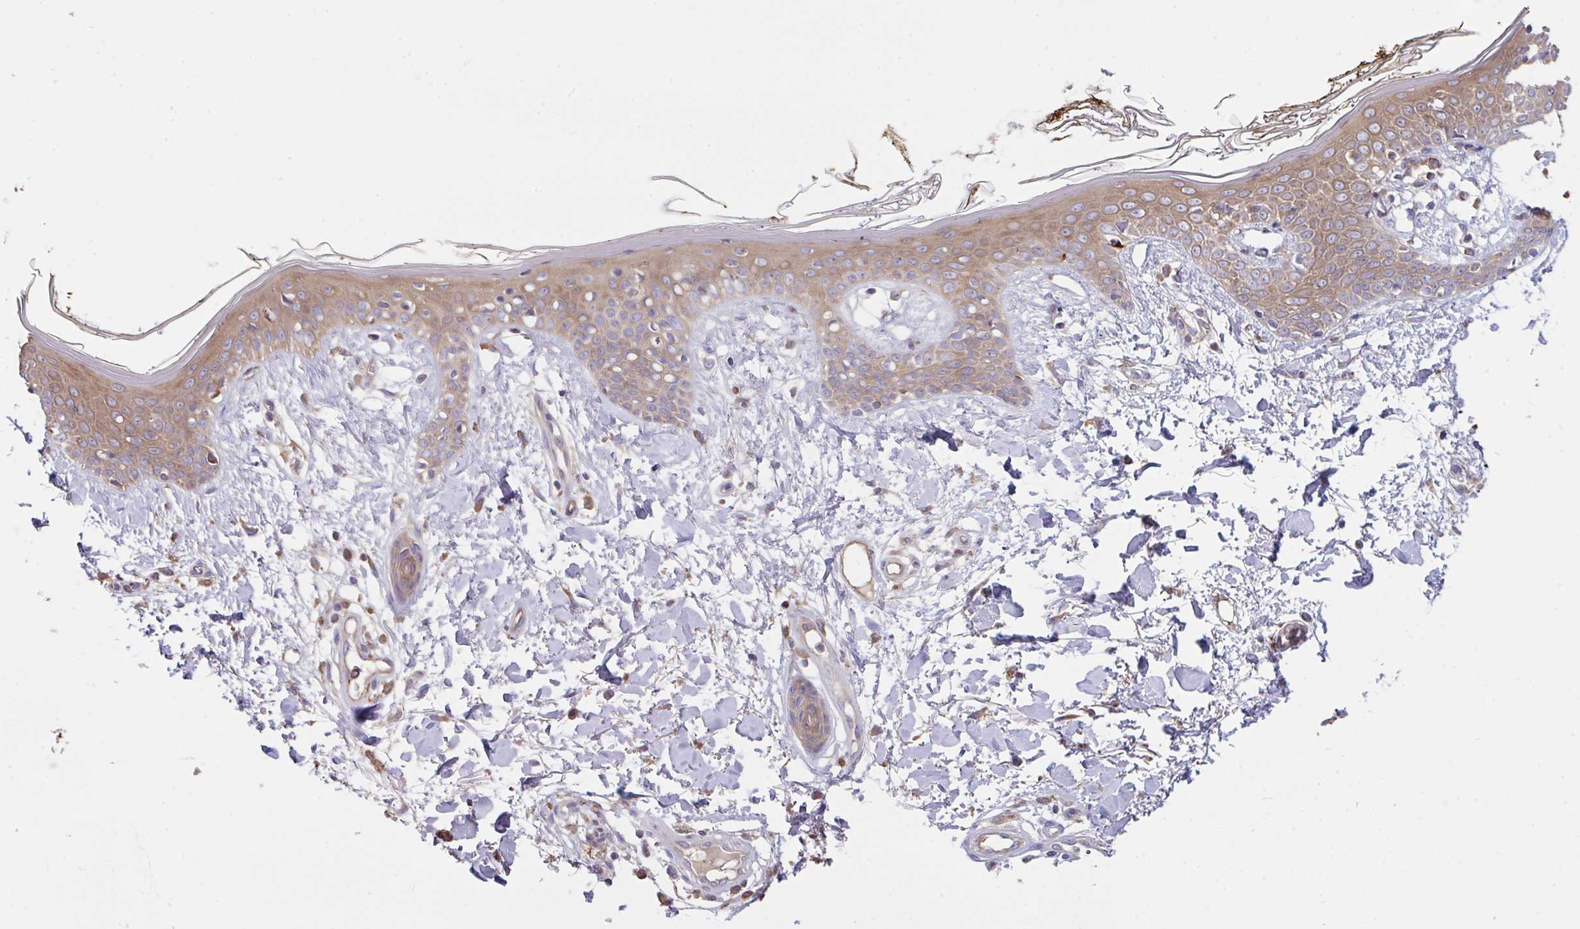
{"staining": {"intensity": "weak", "quantity": ">75%", "location": "cytoplasmic/membranous"}, "tissue": "skin", "cell_type": "Fibroblasts", "image_type": "normal", "snomed": [{"axis": "morphology", "description": "Normal tissue, NOS"}, {"axis": "topography", "description": "Skin"}], "caption": "IHC staining of unremarkable skin, which exhibits low levels of weak cytoplasmic/membranous expression in approximately >75% of fibroblasts indicating weak cytoplasmic/membranous protein staining. The staining was performed using DAB (3,3'-diaminobenzidine) (brown) for protein detection and nuclei were counterstained in hematoxylin (blue).", "gene": "RALBP1", "patient": {"sex": "female", "age": 34}}